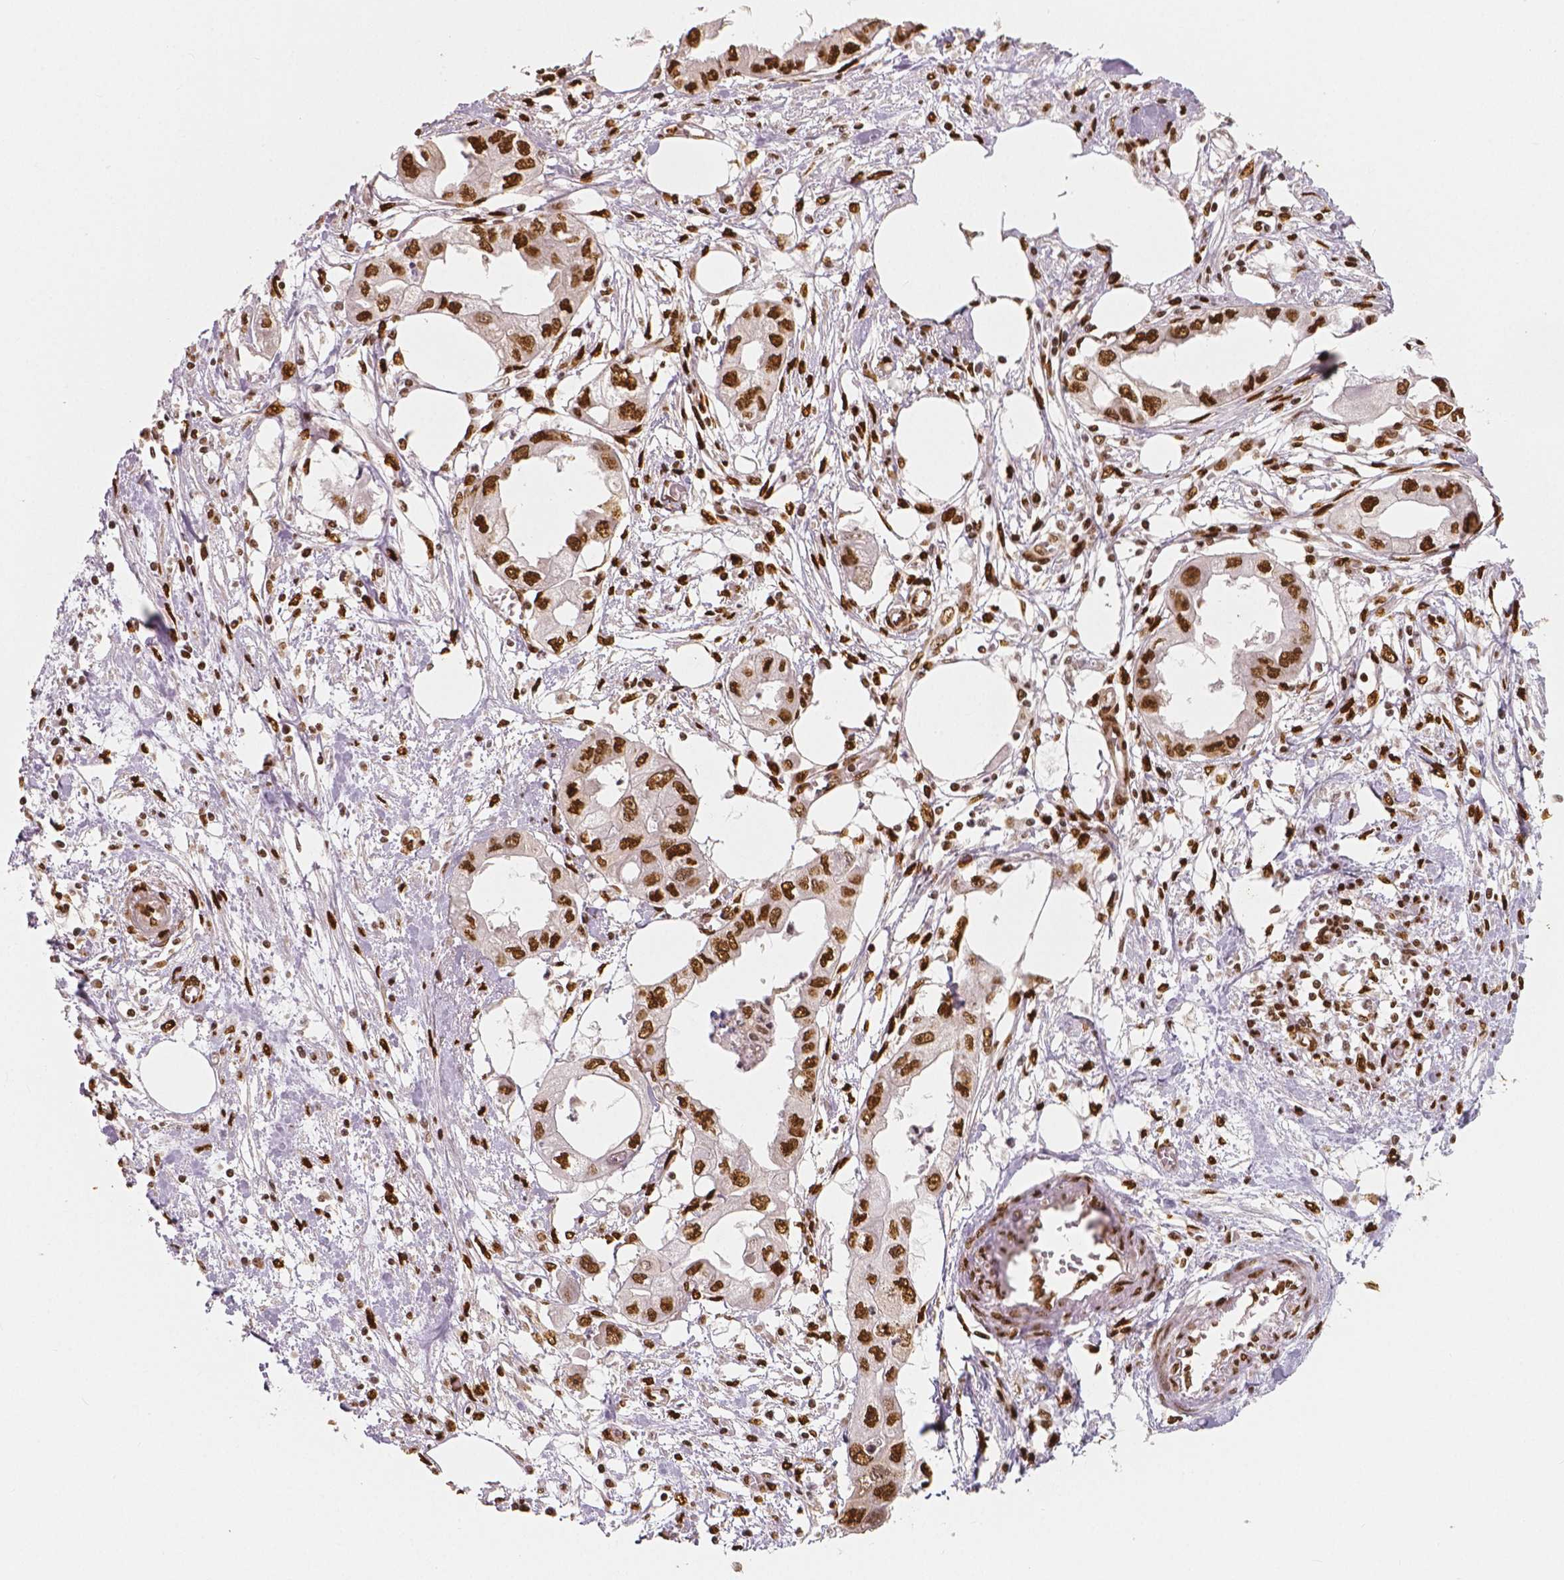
{"staining": {"intensity": "strong", "quantity": ">75%", "location": "nuclear"}, "tissue": "endometrial cancer", "cell_type": "Tumor cells", "image_type": "cancer", "snomed": [{"axis": "morphology", "description": "Adenocarcinoma, NOS"}, {"axis": "morphology", "description": "Adenocarcinoma, metastatic, NOS"}, {"axis": "topography", "description": "Adipose tissue"}, {"axis": "topography", "description": "Endometrium"}], "caption": "Immunohistochemistry (DAB) staining of human endometrial cancer (metastatic adenocarcinoma) shows strong nuclear protein positivity in about >75% of tumor cells.", "gene": "NUCKS1", "patient": {"sex": "female", "age": 67}}